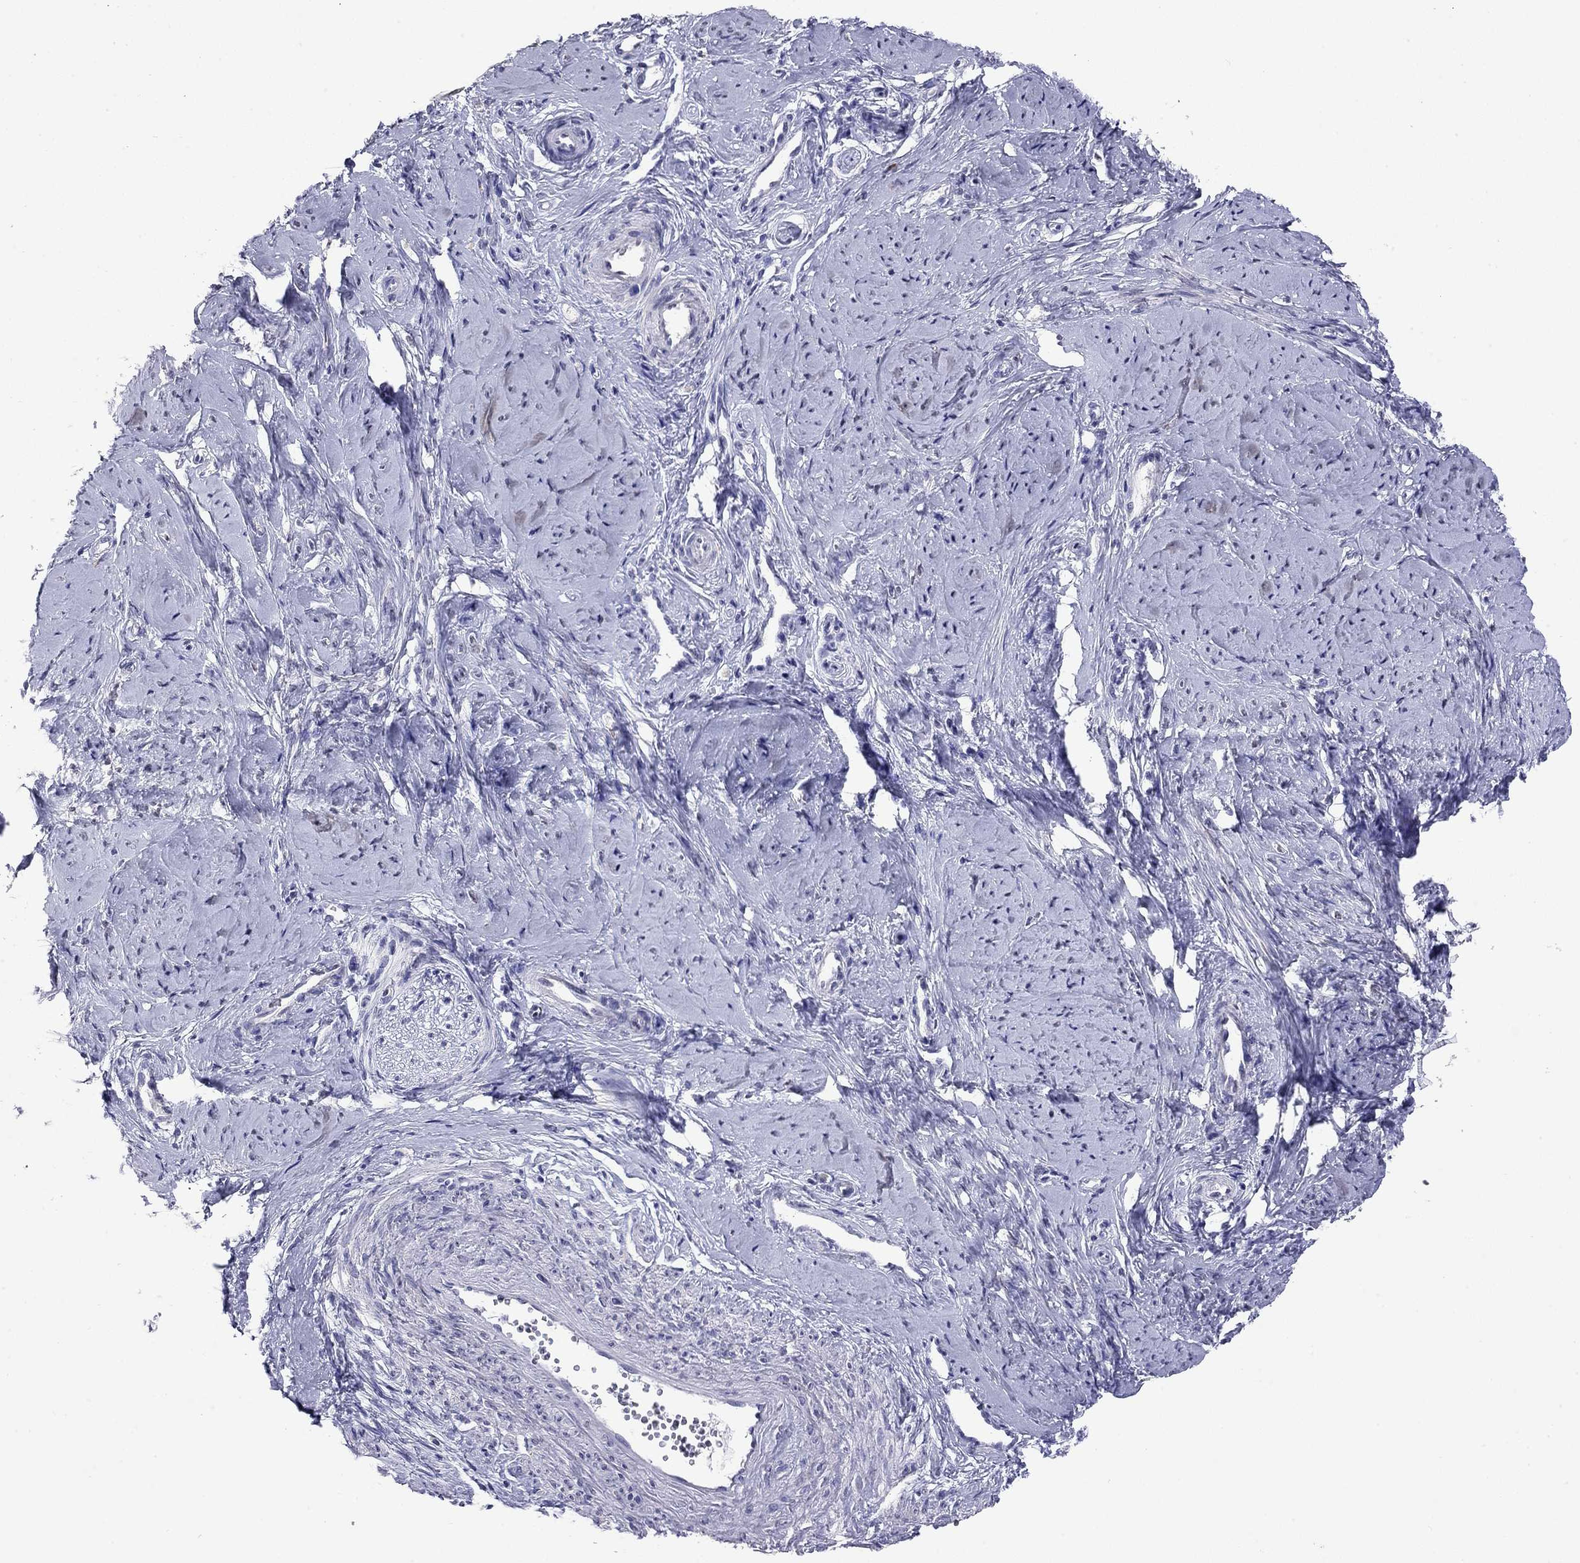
{"staining": {"intensity": "negative", "quantity": "none", "location": "none"}, "tissue": "smooth muscle", "cell_type": "Smooth muscle cells", "image_type": "normal", "snomed": [{"axis": "morphology", "description": "Normal tissue, NOS"}, {"axis": "topography", "description": "Smooth muscle"}], "caption": "Smooth muscle stained for a protein using IHC shows no staining smooth muscle cells.", "gene": "ARMC12", "patient": {"sex": "female", "age": 48}}